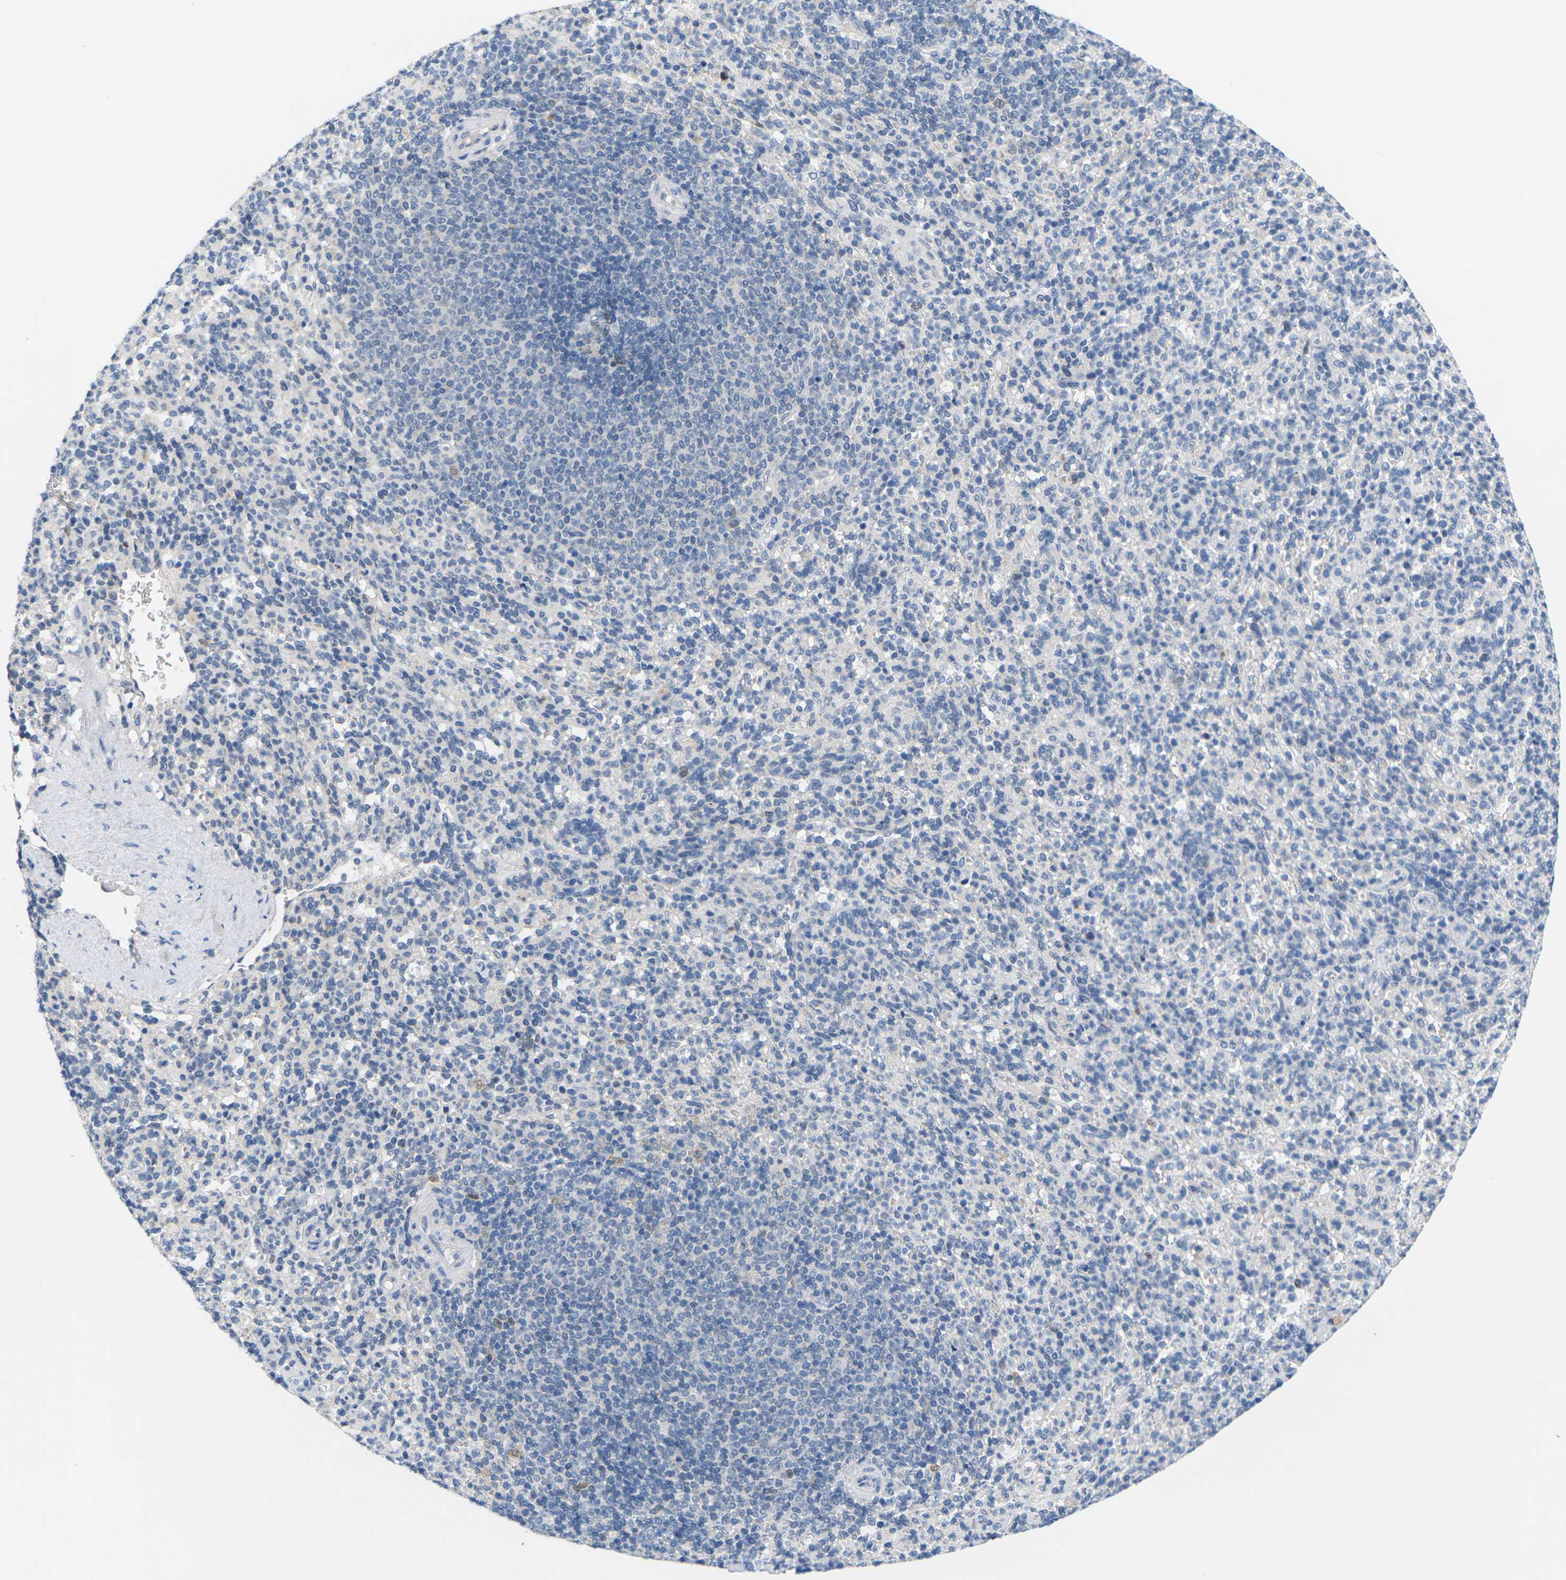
{"staining": {"intensity": "negative", "quantity": "none", "location": "none"}, "tissue": "spleen", "cell_type": "Cells in red pulp", "image_type": "normal", "snomed": [{"axis": "morphology", "description": "Normal tissue, NOS"}, {"axis": "topography", "description": "Spleen"}], "caption": "Immunohistochemistry (IHC) of unremarkable human spleen reveals no positivity in cells in red pulp. (Stains: DAB IHC with hematoxylin counter stain, Microscopy: brightfield microscopy at high magnification).", "gene": "CDK2", "patient": {"sex": "male", "age": 36}}